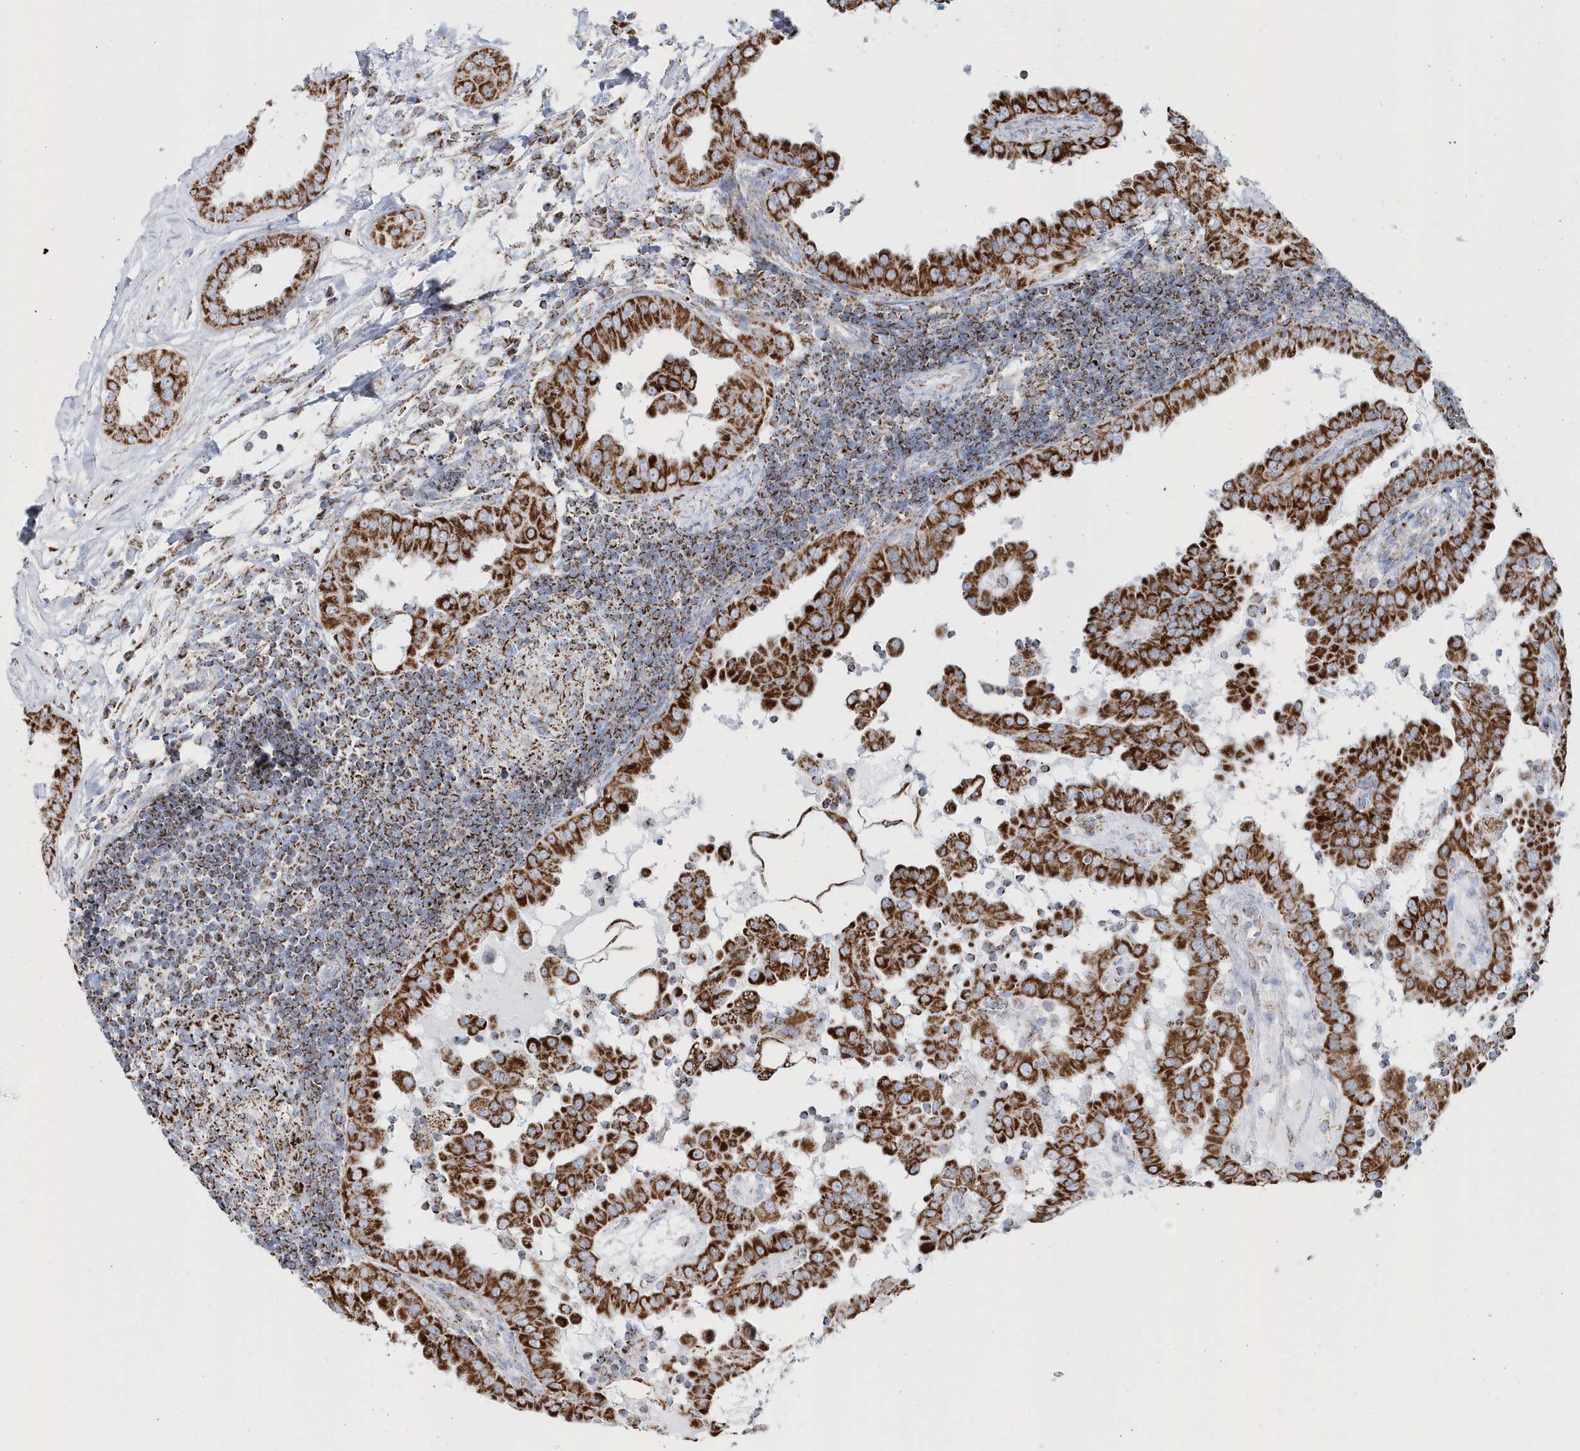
{"staining": {"intensity": "strong", "quantity": ">75%", "location": "cytoplasmic/membranous"}, "tissue": "thyroid cancer", "cell_type": "Tumor cells", "image_type": "cancer", "snomed": [{"axis": "morphology", "description": "Papillary adenocarcinoma, NOS"}, {"axis": "topography", "description": "Thyroid gland"}], "caption": "A high amount of strong cytoplasmic/membranous staining is present in about >75% of tumor cells in thyroid papillary adenocarcinoma tissue.", "gene": "TMCO6", "patient": {"sex": "male", "age": 33}}